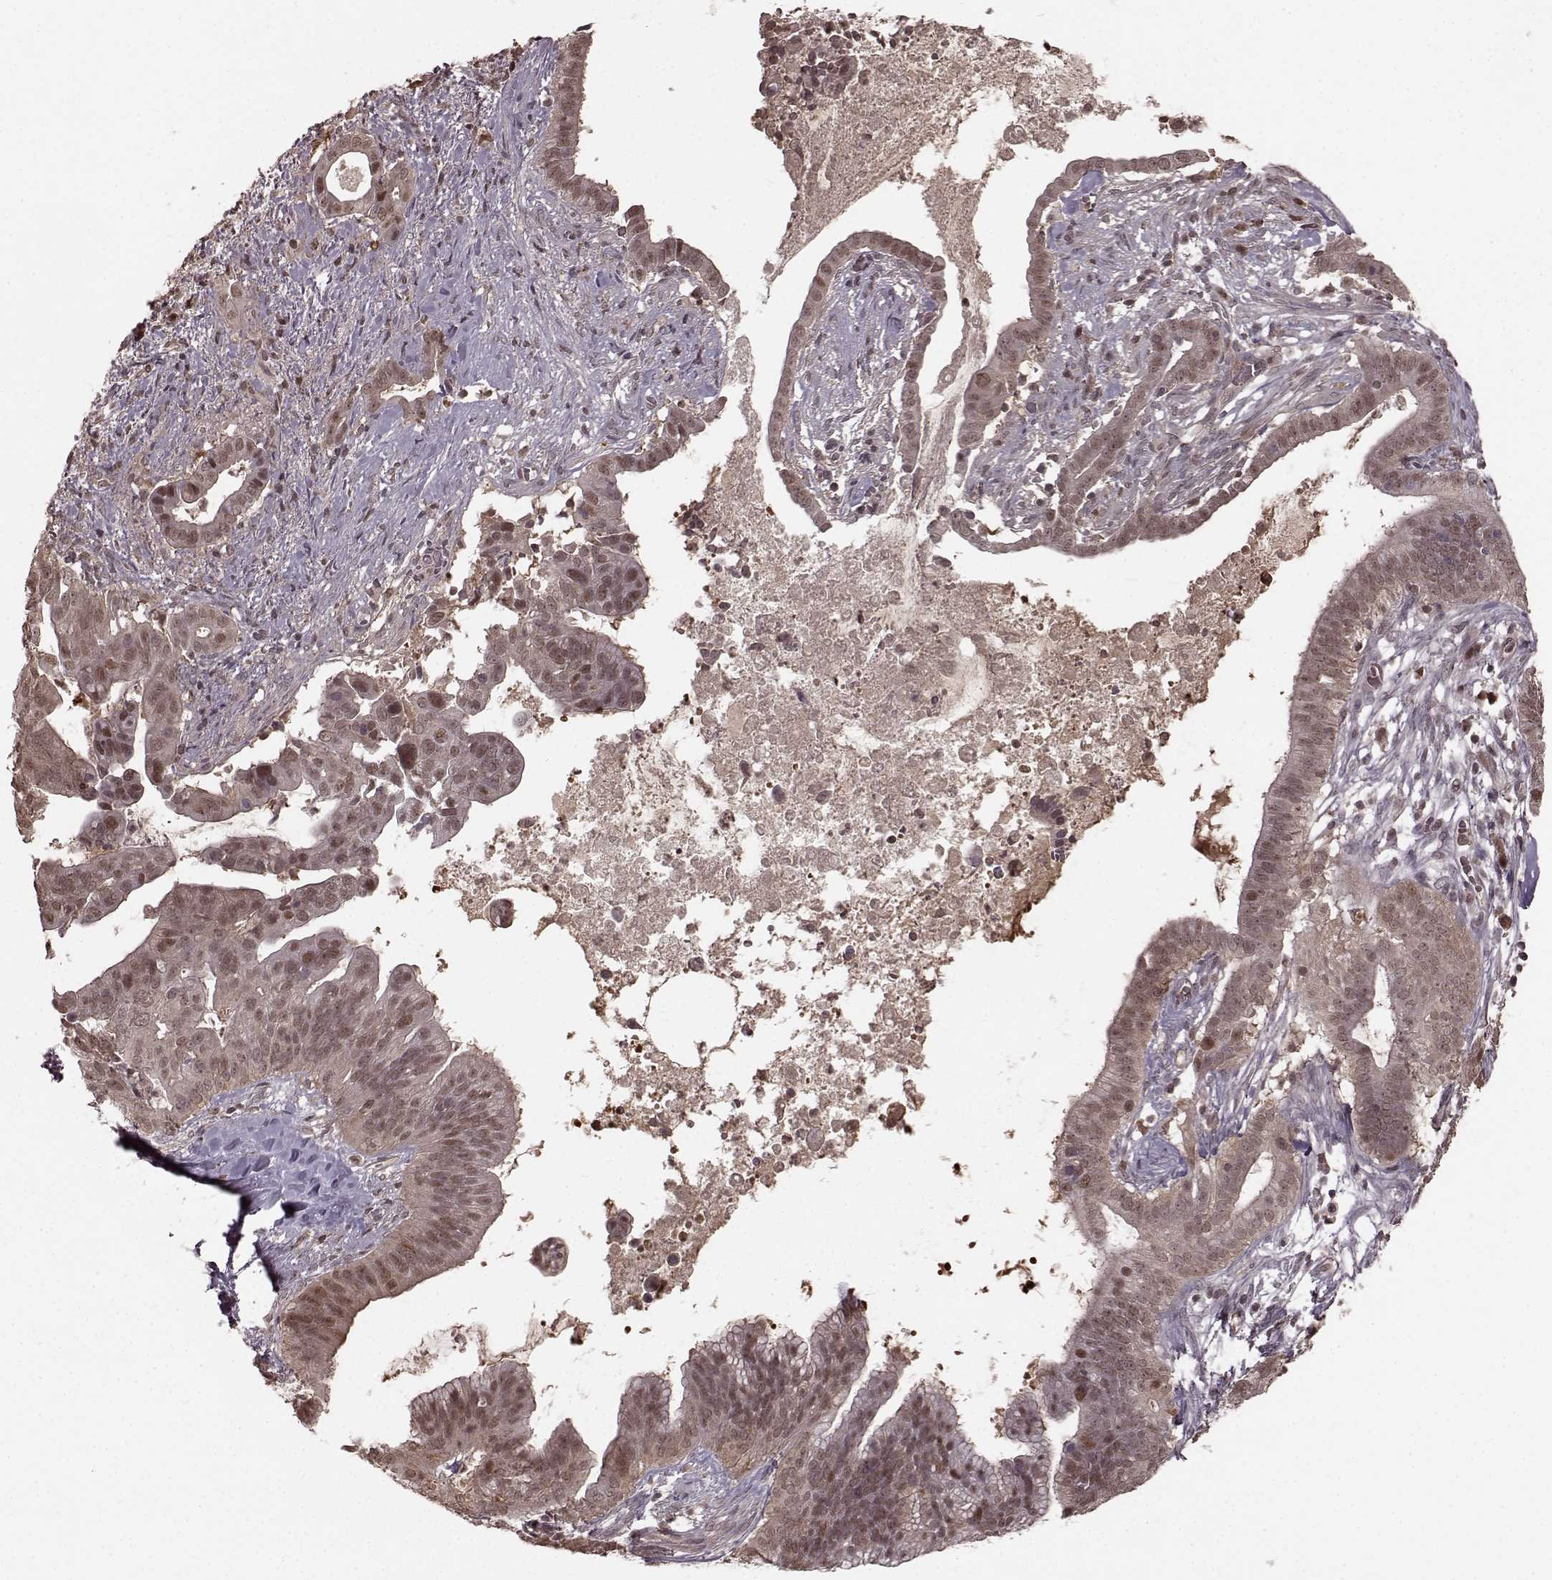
{"staining": {"intensity": "weak", "quantity": "25%-75%", "location": "cytoplasmic/membranous,nuclear"}, "tissue": "pancreatic cancer", "cell_type": "Tumor cells", "image_type": "cancer", "snomed": [{"axis": "morphology", "description": "Adenocarcinoma, NOS"}, {"axis": "topography", "description": "Pancreas"}], "caption": "Immunohistochemical staining of human pancreatic cancer displays weak cytoplasmic/membranous and nuclear protein expression in approximately 25%-75% of tumor cells. (Brightfield microscopy of DAB IHC at high magnification).", "gene": "GSS", "patient": {"sex": "male", "age": 61}}